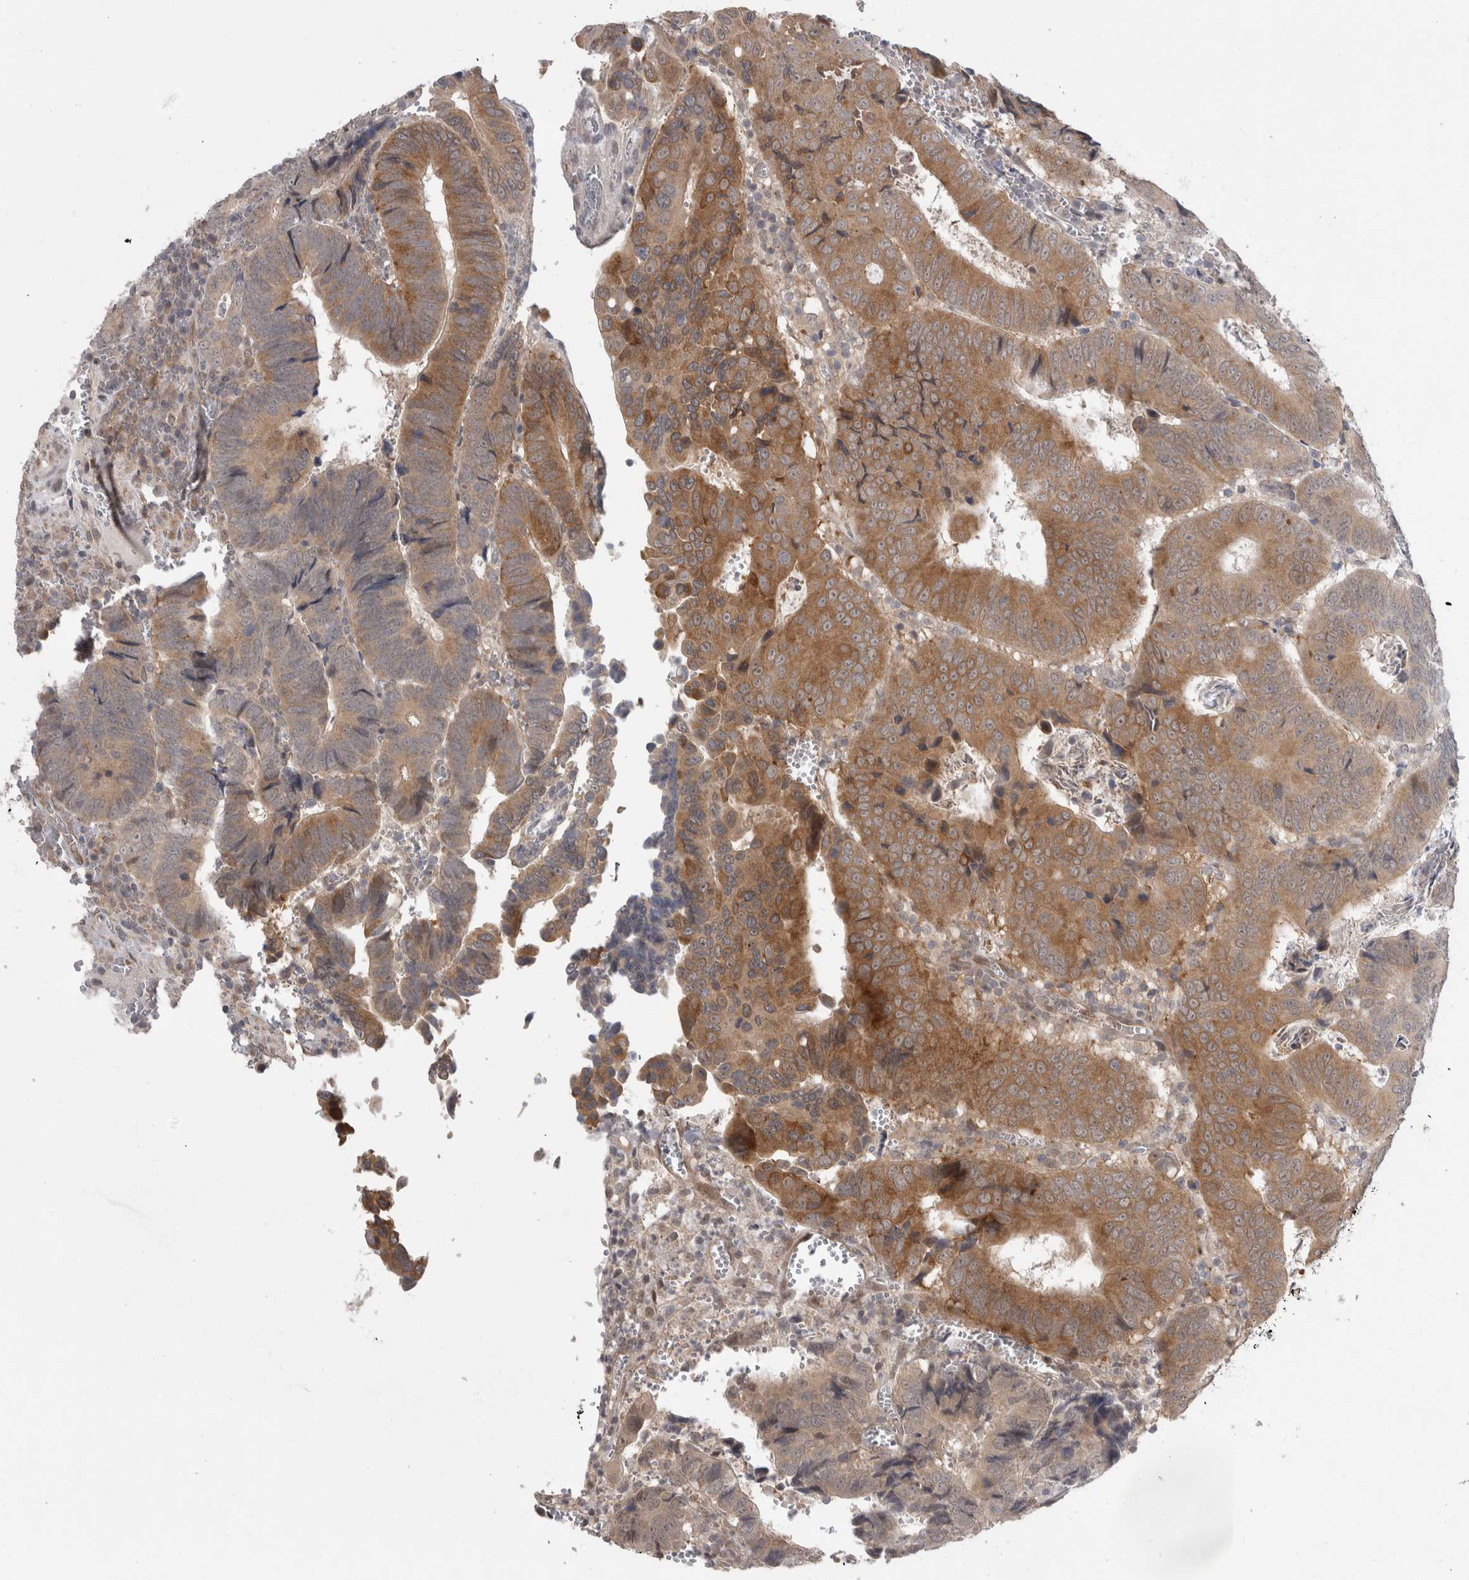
{"staining": {"intensity": "moderate", "quantity": "25%-75%", "location": "cytoplasmic/membranous"}, "tissue": "colorectal cancer", "cell_type": "Tumor cells", "image_type": "cancer", "snomed": [{"axis": "morphology", "description": "Inflammation, NOS"}, {"axis": "morphology", "description": "Adenocarcinoma, NOS"}, {"axis": "topography", "description": "Colon"}], "caption": "An IHC photomicrograph of tumor tissue is shown. Protein staining in brown labels moderate cytoplasmic/membranous positivity in colorectal cancer (adenocarcinoma) within tumor cells. (DAB (3,3'-diaminobenzidine) = brown stain, brightfield microscopy at high magnification).", "gene": "MTBP", "patient": {"sex": "male", "age": 72}}